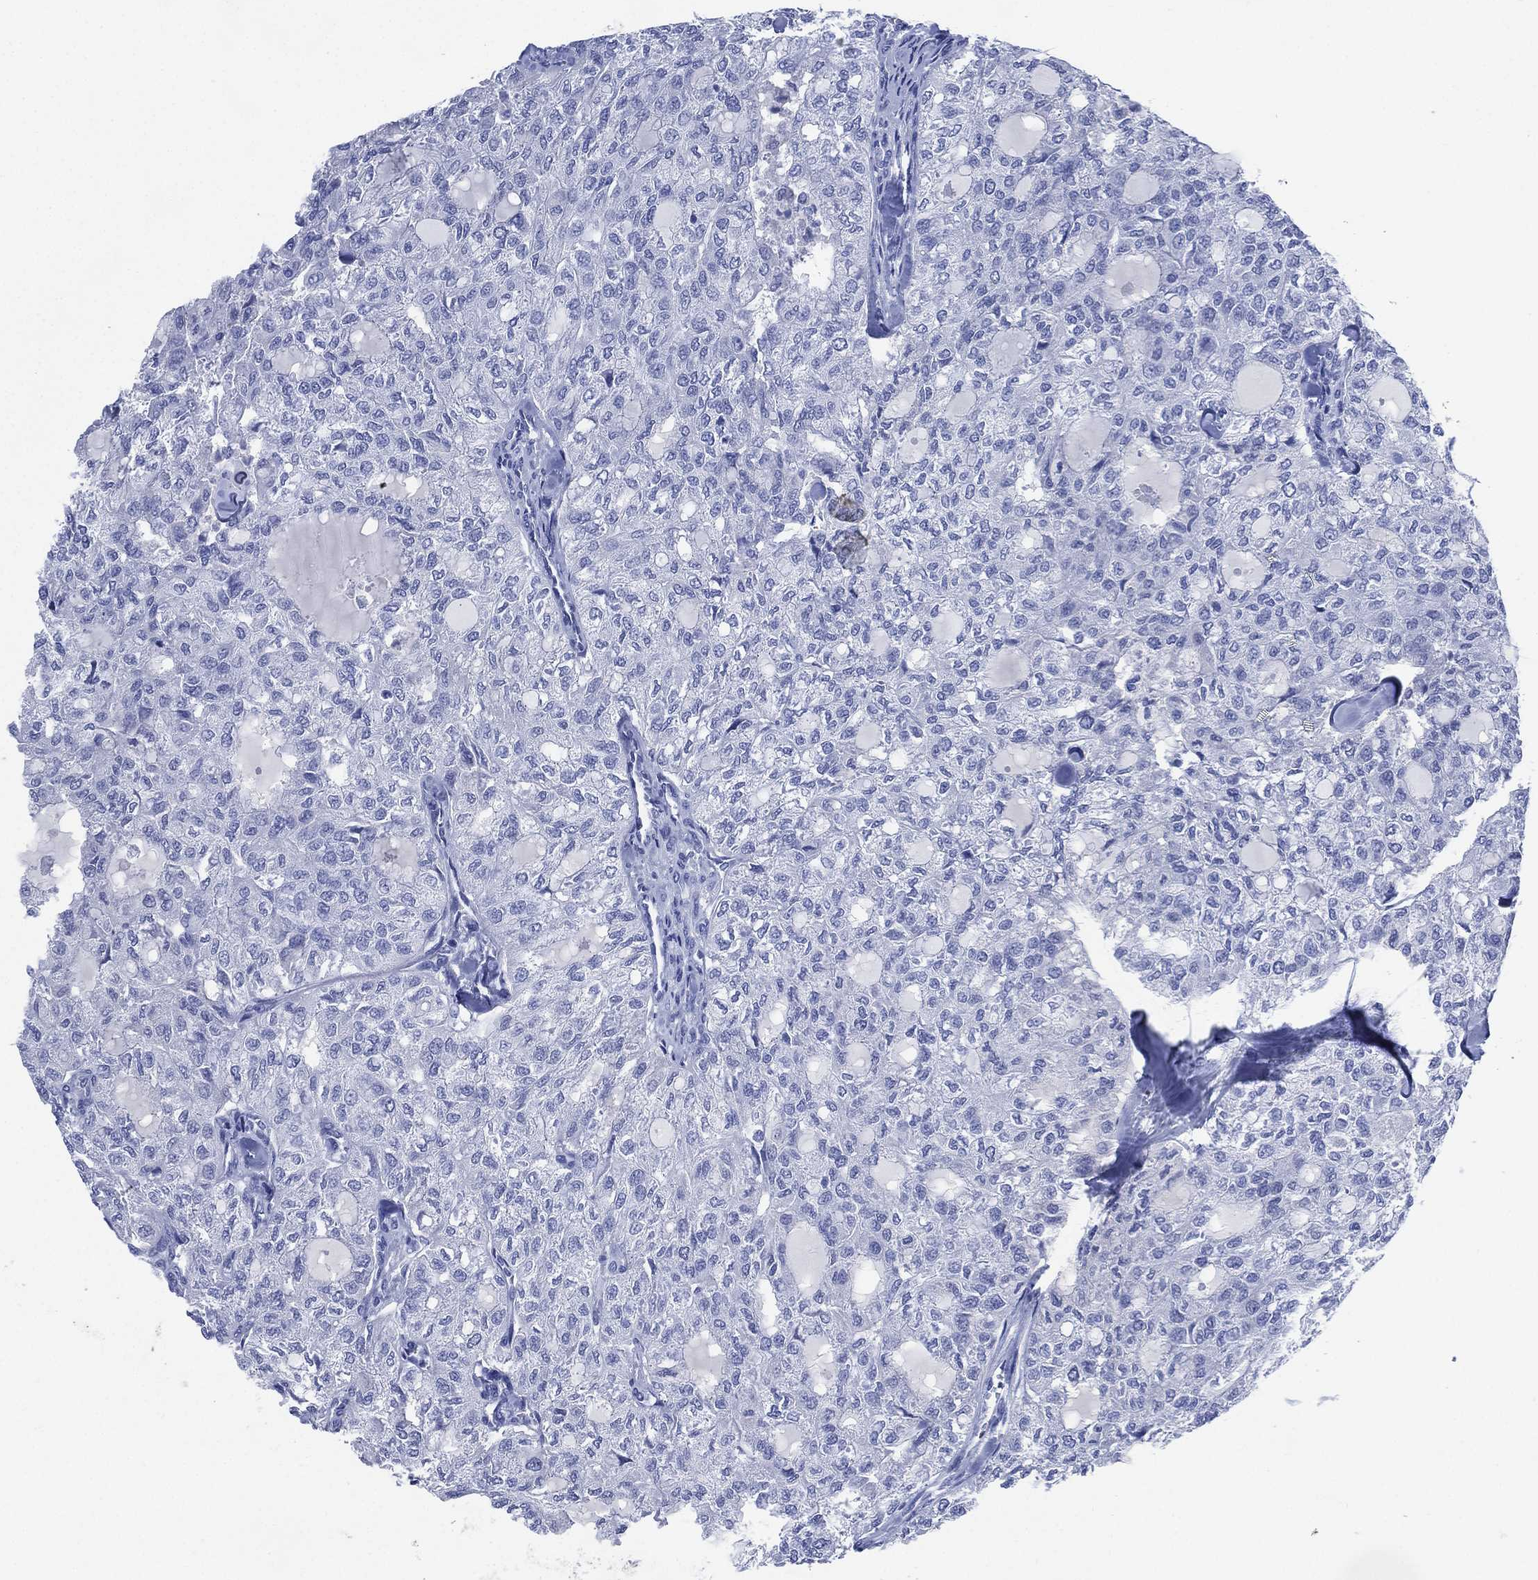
{"staining": {"intensity": "negative", "quantity": "none", "location": "none"}, "tissue": "thyroid cancer", "cell_type": "Tumor cells", "image_type": "cancer", "snomed": [{"axis": "morphology", "description": "Follicular adenoma carcinoma, NOS"}, {"axis": "topography", "description": "Thyroid gland"}], "caption": "A micrograph of thyroid cancer stained for a protein exhibits no brown staining in tumor cells.", "gene": "SIGLECL1", "patient": {"sex": "male", "age": 75}}